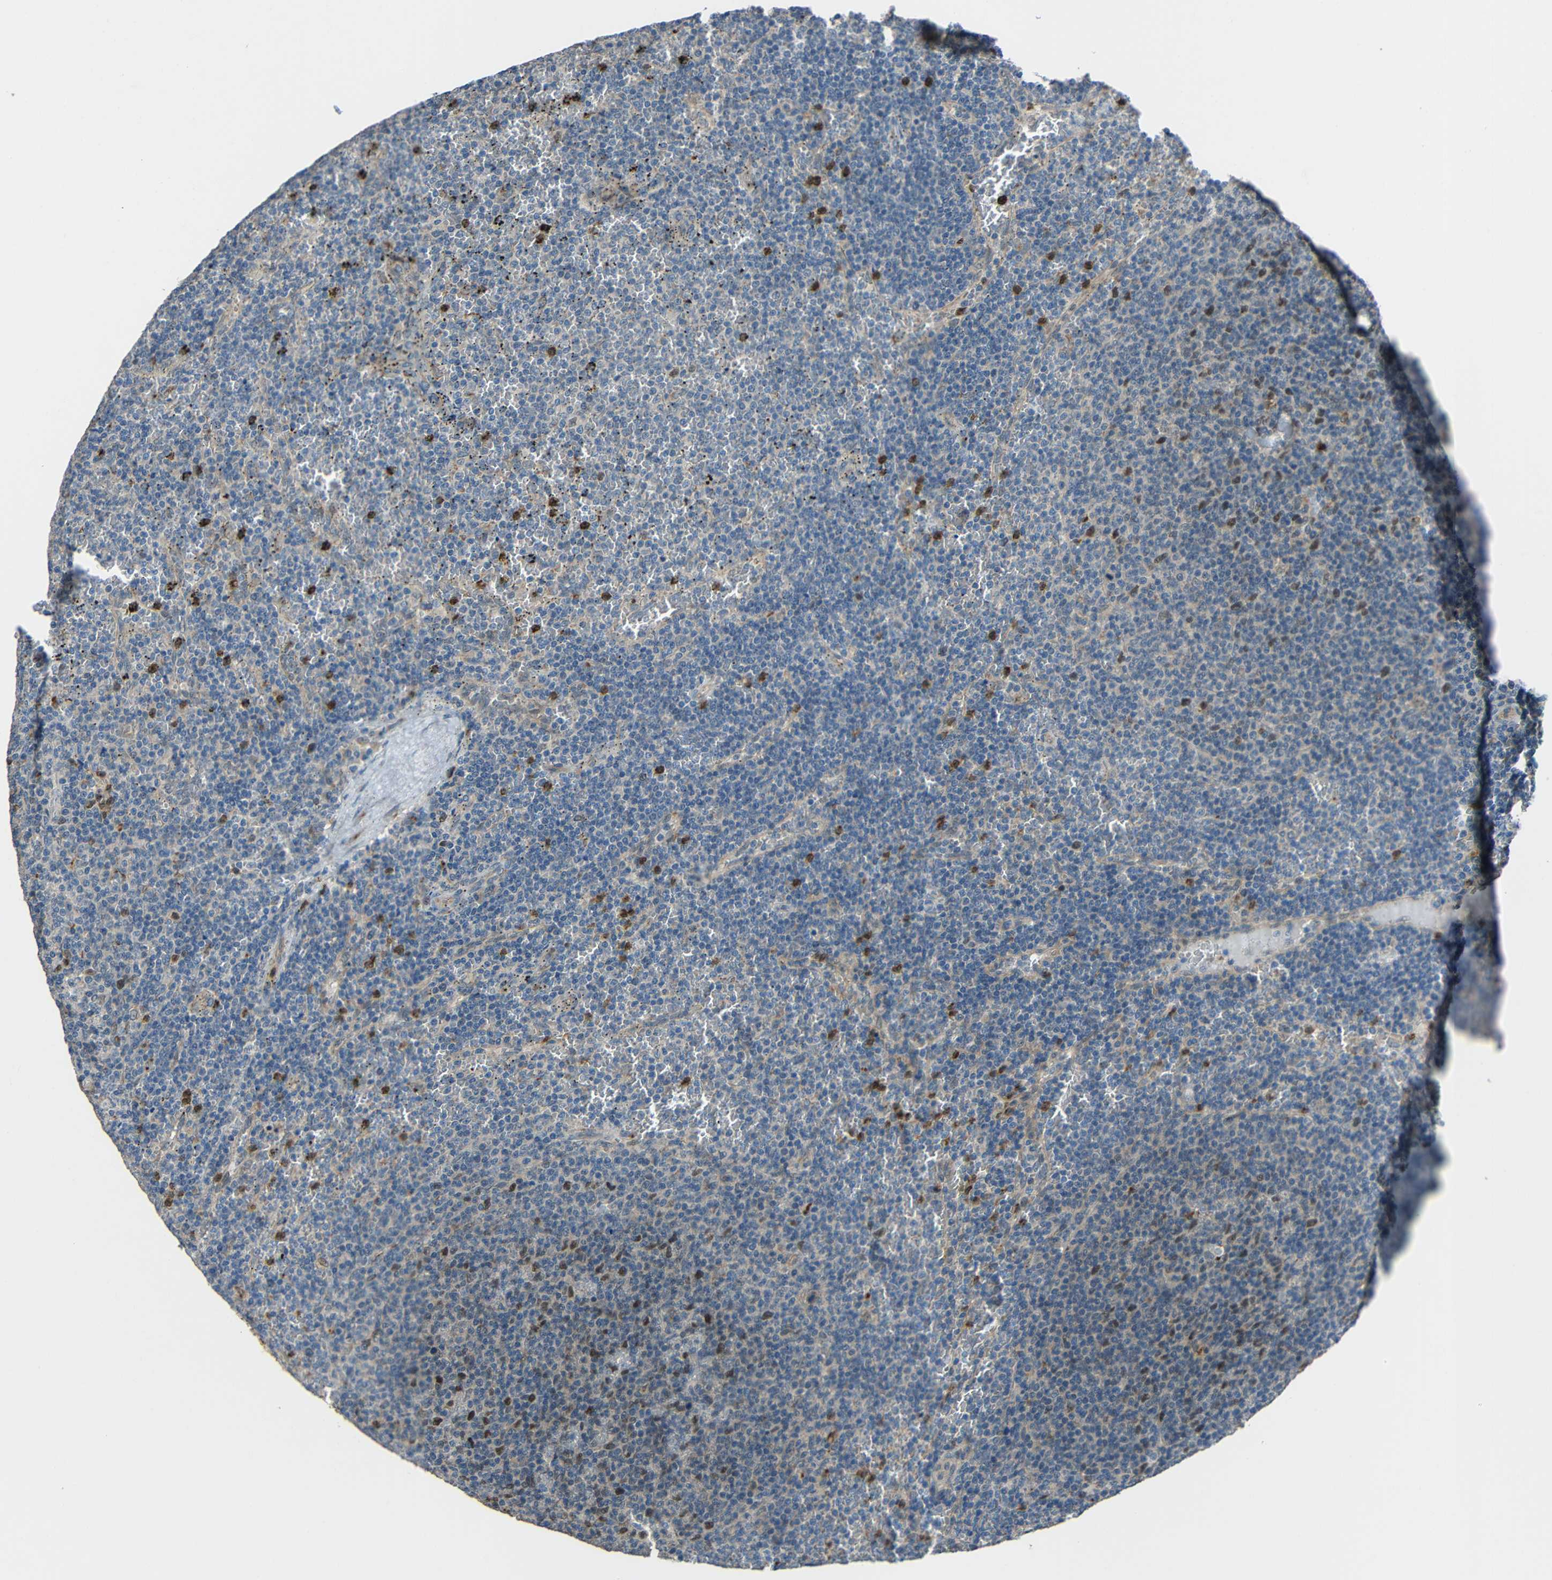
{"staining": {"intensity": "negative", "quantity": "none", "location": "none"}, "tissue": "lymphoma", "cell_type": "Tumor cells", "image_type": "cancer", "snomed": [{"axis": "morphology", "description": "Malignant lymphoma, non-Hodgkin's type, Low grade"}, {"axis": "topography", "description": "Spleen"}], "caption": "Low-grade malignant lymphoma, non-Hodgkin's type stained for a protein using immunohistochemistry (IHC) displays no expression tumor cells.", "gene": "STBD1", "patient": {"sex": "female", "age": 50}}